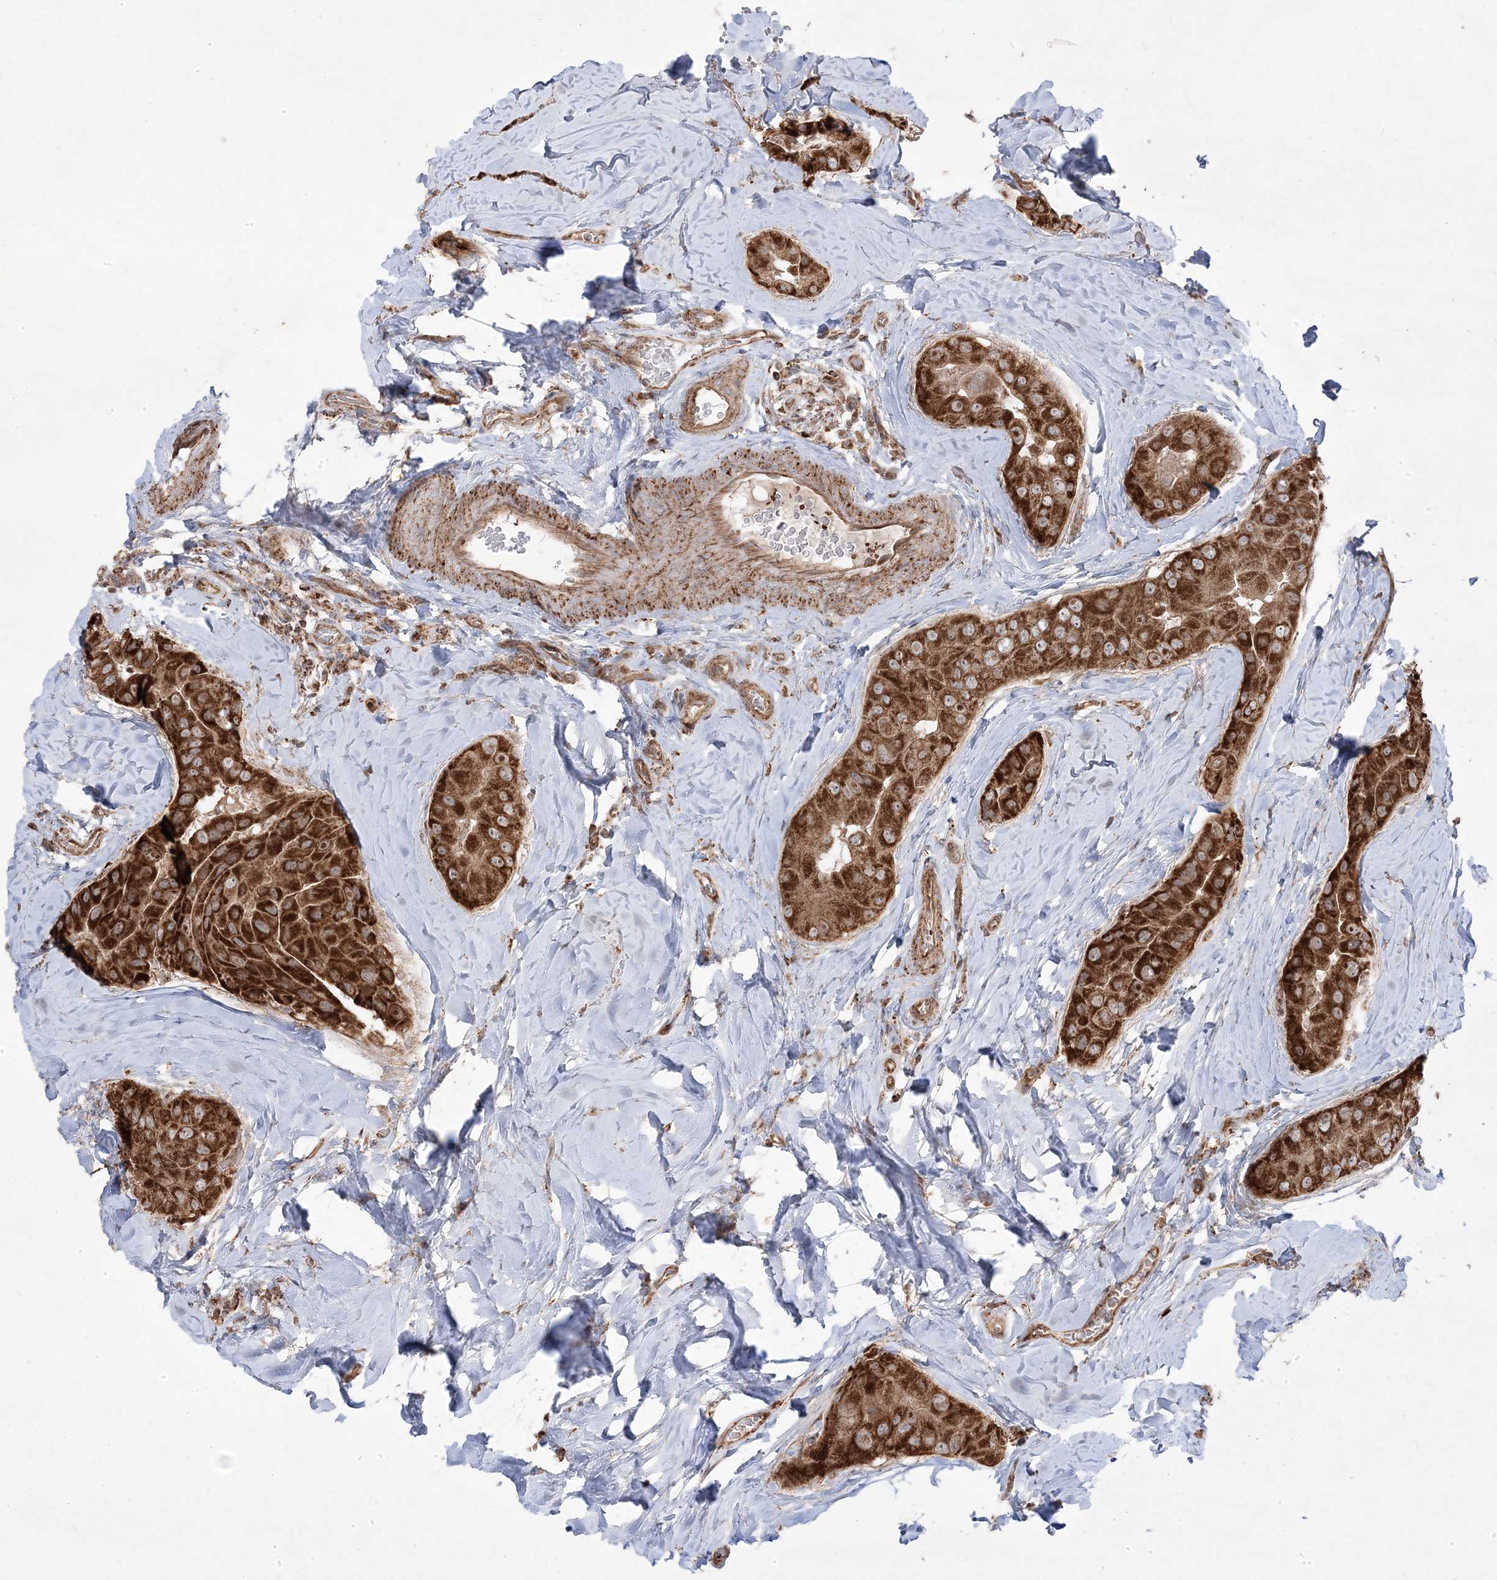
{"staining": {"intensity": "strong", "quantity": ">75%", "location": "cytoplasmic/membranous"}, "tissue": "thyroid cancer", "cell_type": "Tumor cells", "image_type": "cancer", "snomed": [{"axis": "morphology", "description": "Papillary adenocarcinoma, NOS"}, {"axis": "topography", "description": "Thyroid gland"}], "caption": "An image of papillary adenocarcinoma (thyroid) stained for a protein exhibits strong cytoplasmic/membranous brown staining in tumor cells.", "gene": "CLUAP1", "patient": {"sex": "male", "age": 33}}